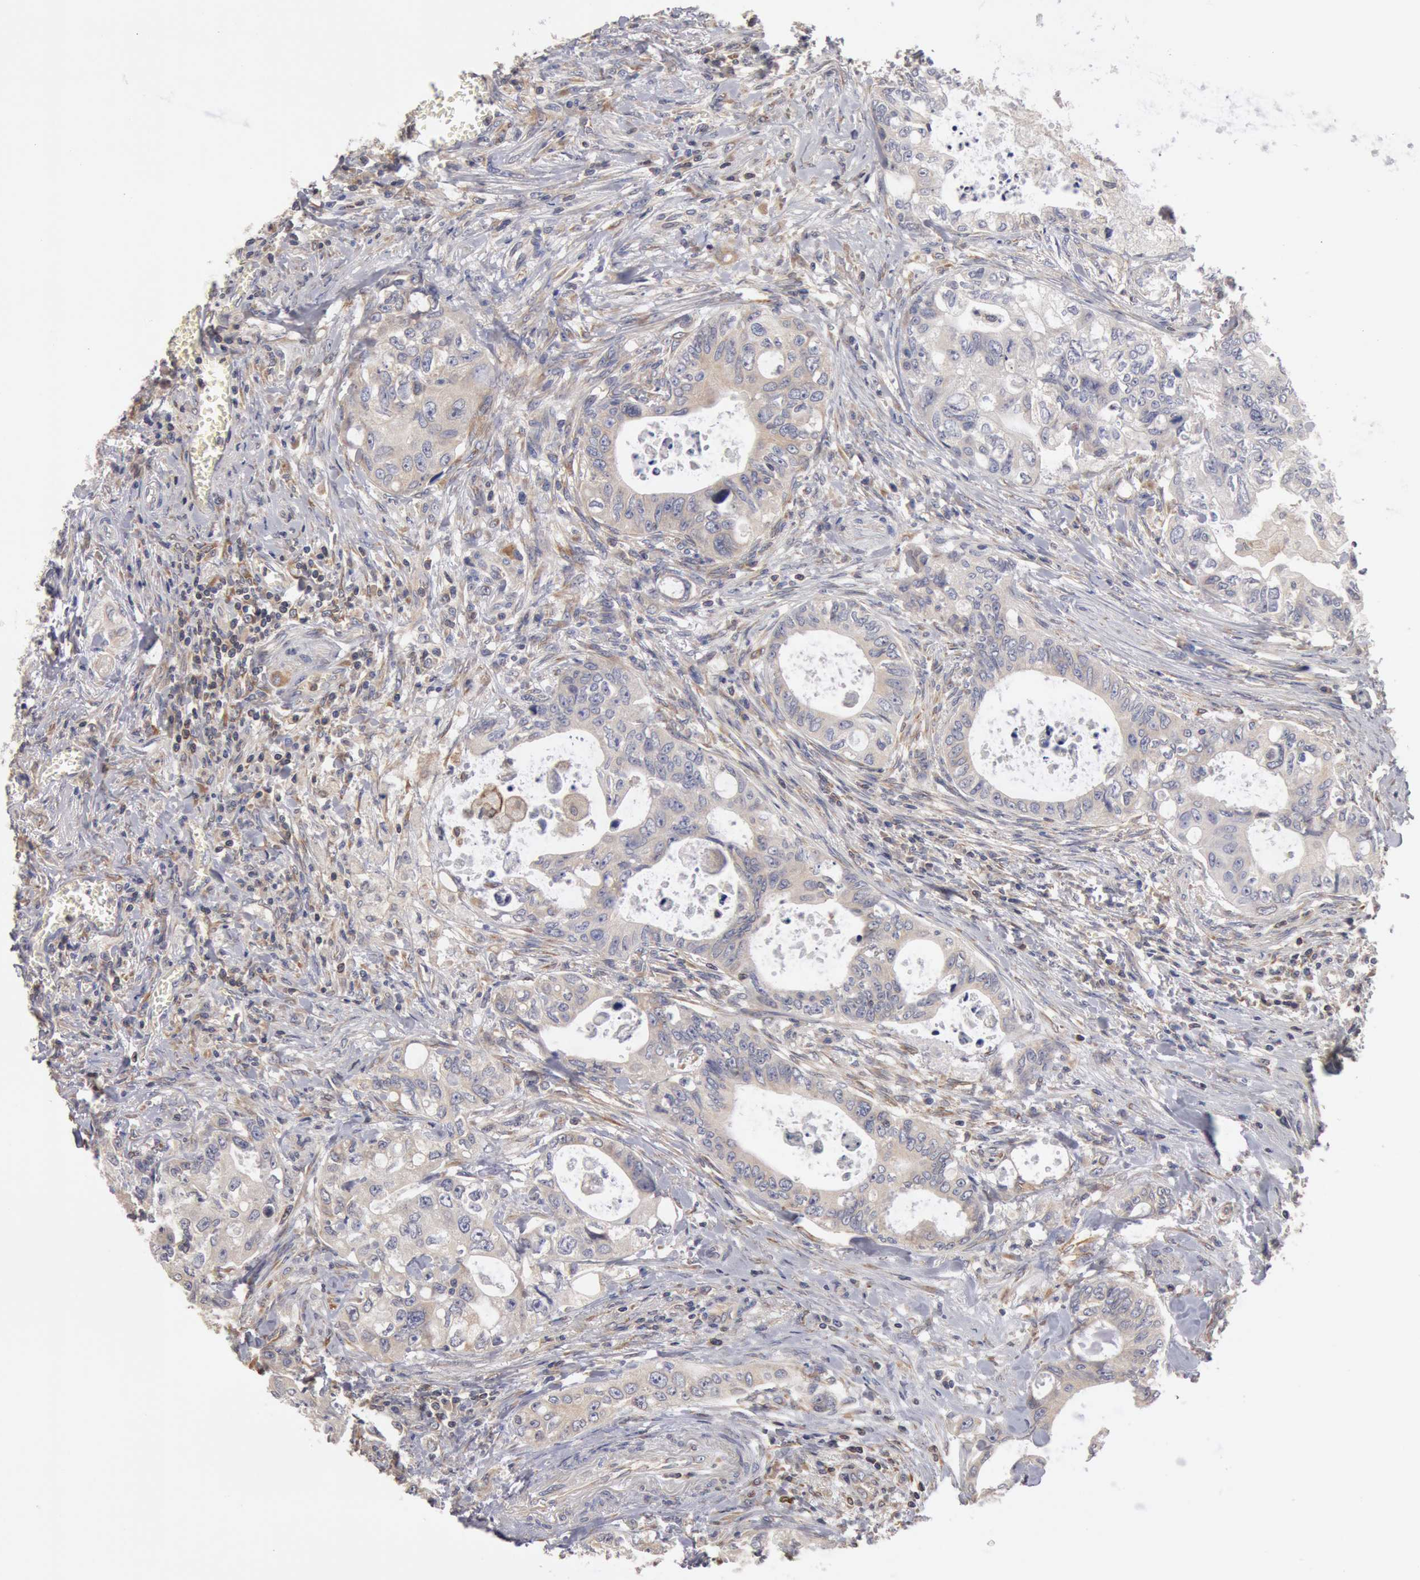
{"staining": {"intensity": "negative", "quantity": "none", "location": "none"}, "tissue": "colorectal cancer", "cell_type": "Tumor cells", "image_type": "cancer", "snomed": [{"axis": "morphology", "description": "Adenocarcinoma, NOS"}, {"axis": "topography", "description": "Rectum"}], "caption": "Colorectal cancer was stained to show a protein in brown. There is no significant staining in tumor cells.", "gene": "OSBPL8", "patient": {"sex": "female", "age": 57}}